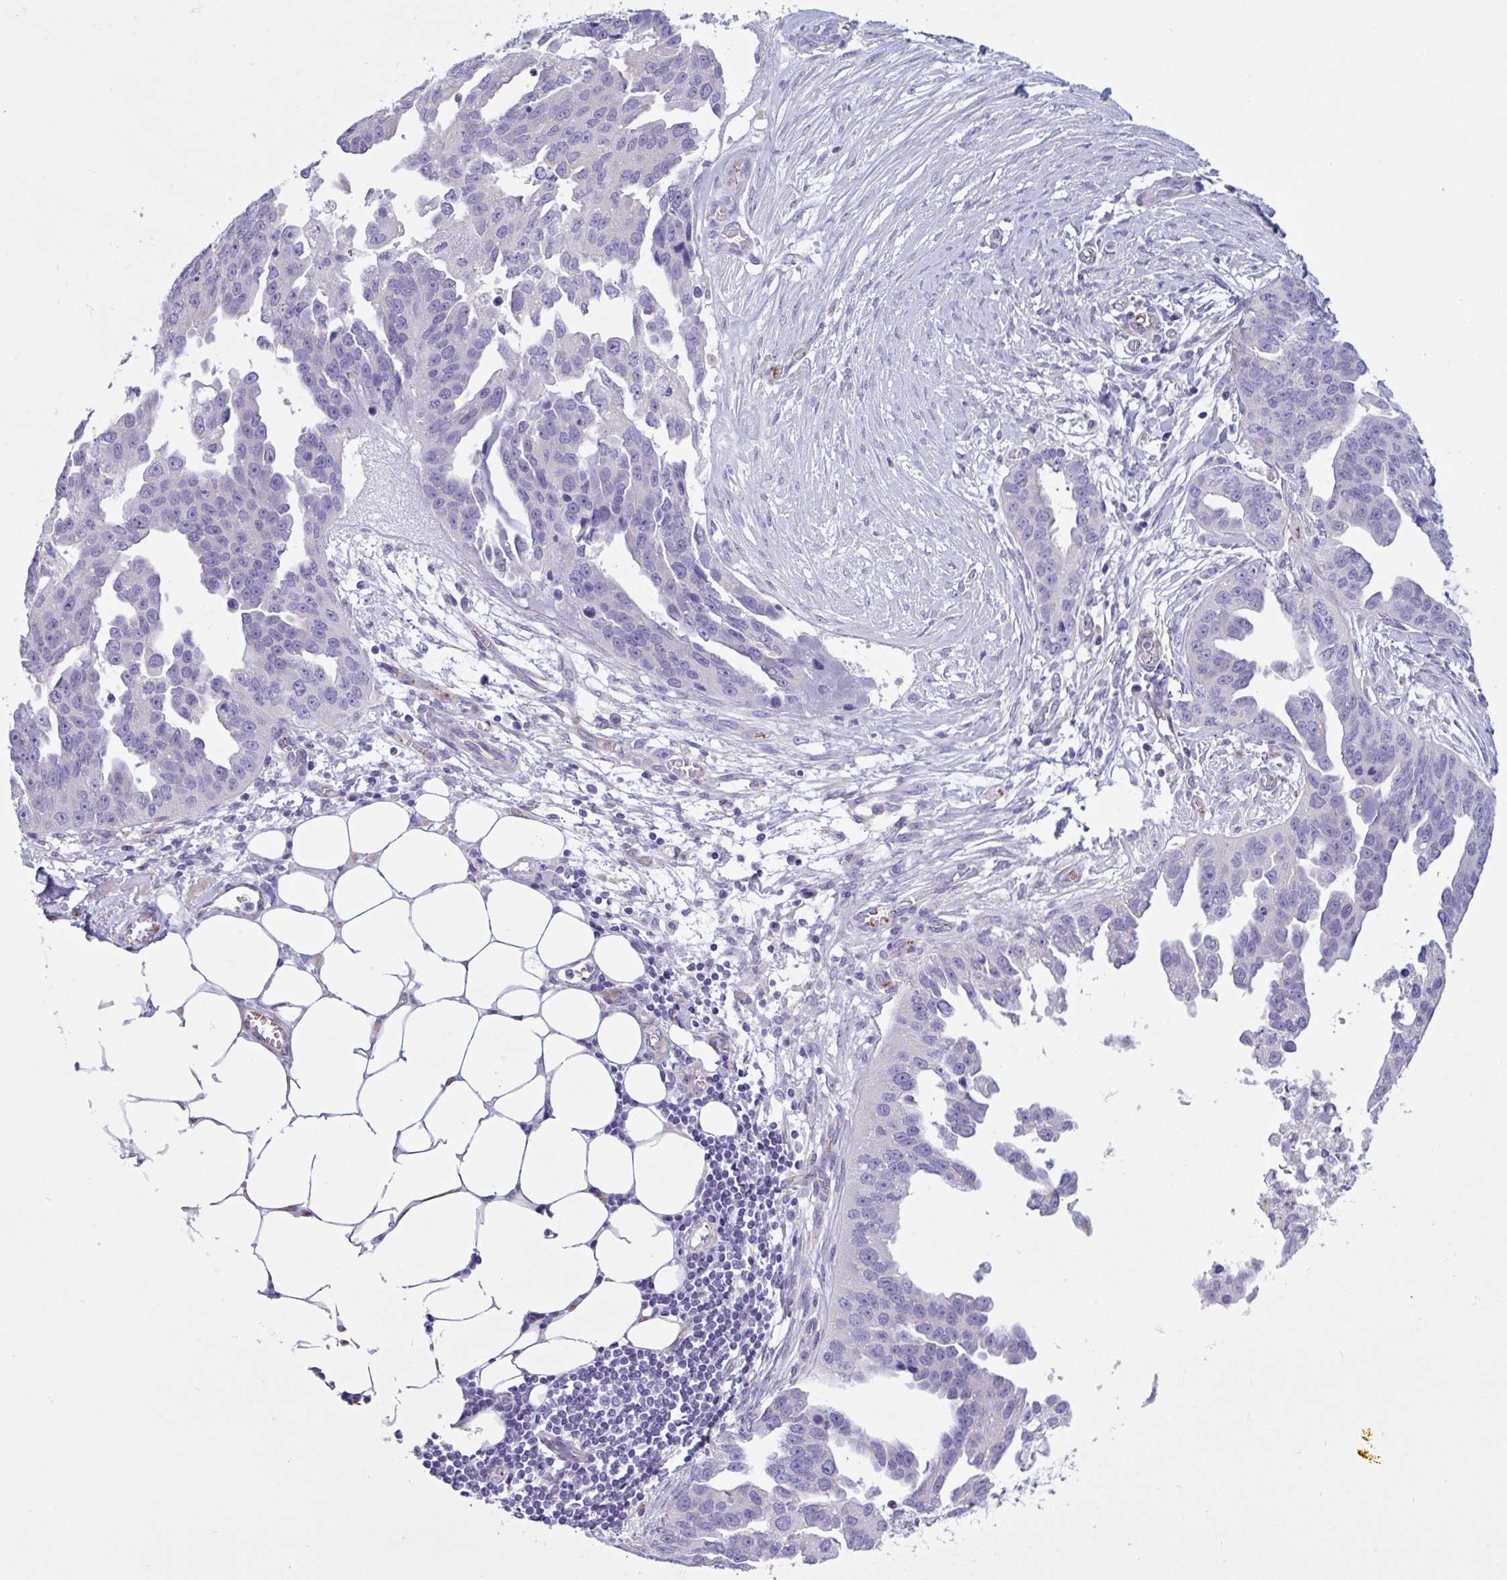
{"staining": {"intensity": "negative", "quantity": "none", "location": "none"}, "tissue": "ovarian cancer", "cell_type": "Tumor cells", "image_type": "cancer", "snomed": [{"axis": "morphology", "description": "Cystadenocarcinoma, serous, NOS"}, {"axis": "topography", "description": "Ovary"}], "caption": "Immunohistochemistry micrograph of neoplastic tissue: ovarian cancer (serous cystadenocarcinoma) stained with DAB (3,3'-diaminobenzidine) exhibits no significant protein positivity in tumor cells. Brightfield microscopy of immunohistochemistry stained with DAB (brown) and hematoxylin (blue), captured at high magnification.", "gene": "RPL22L1", "patient": {"sex": "female", "age": 75}}